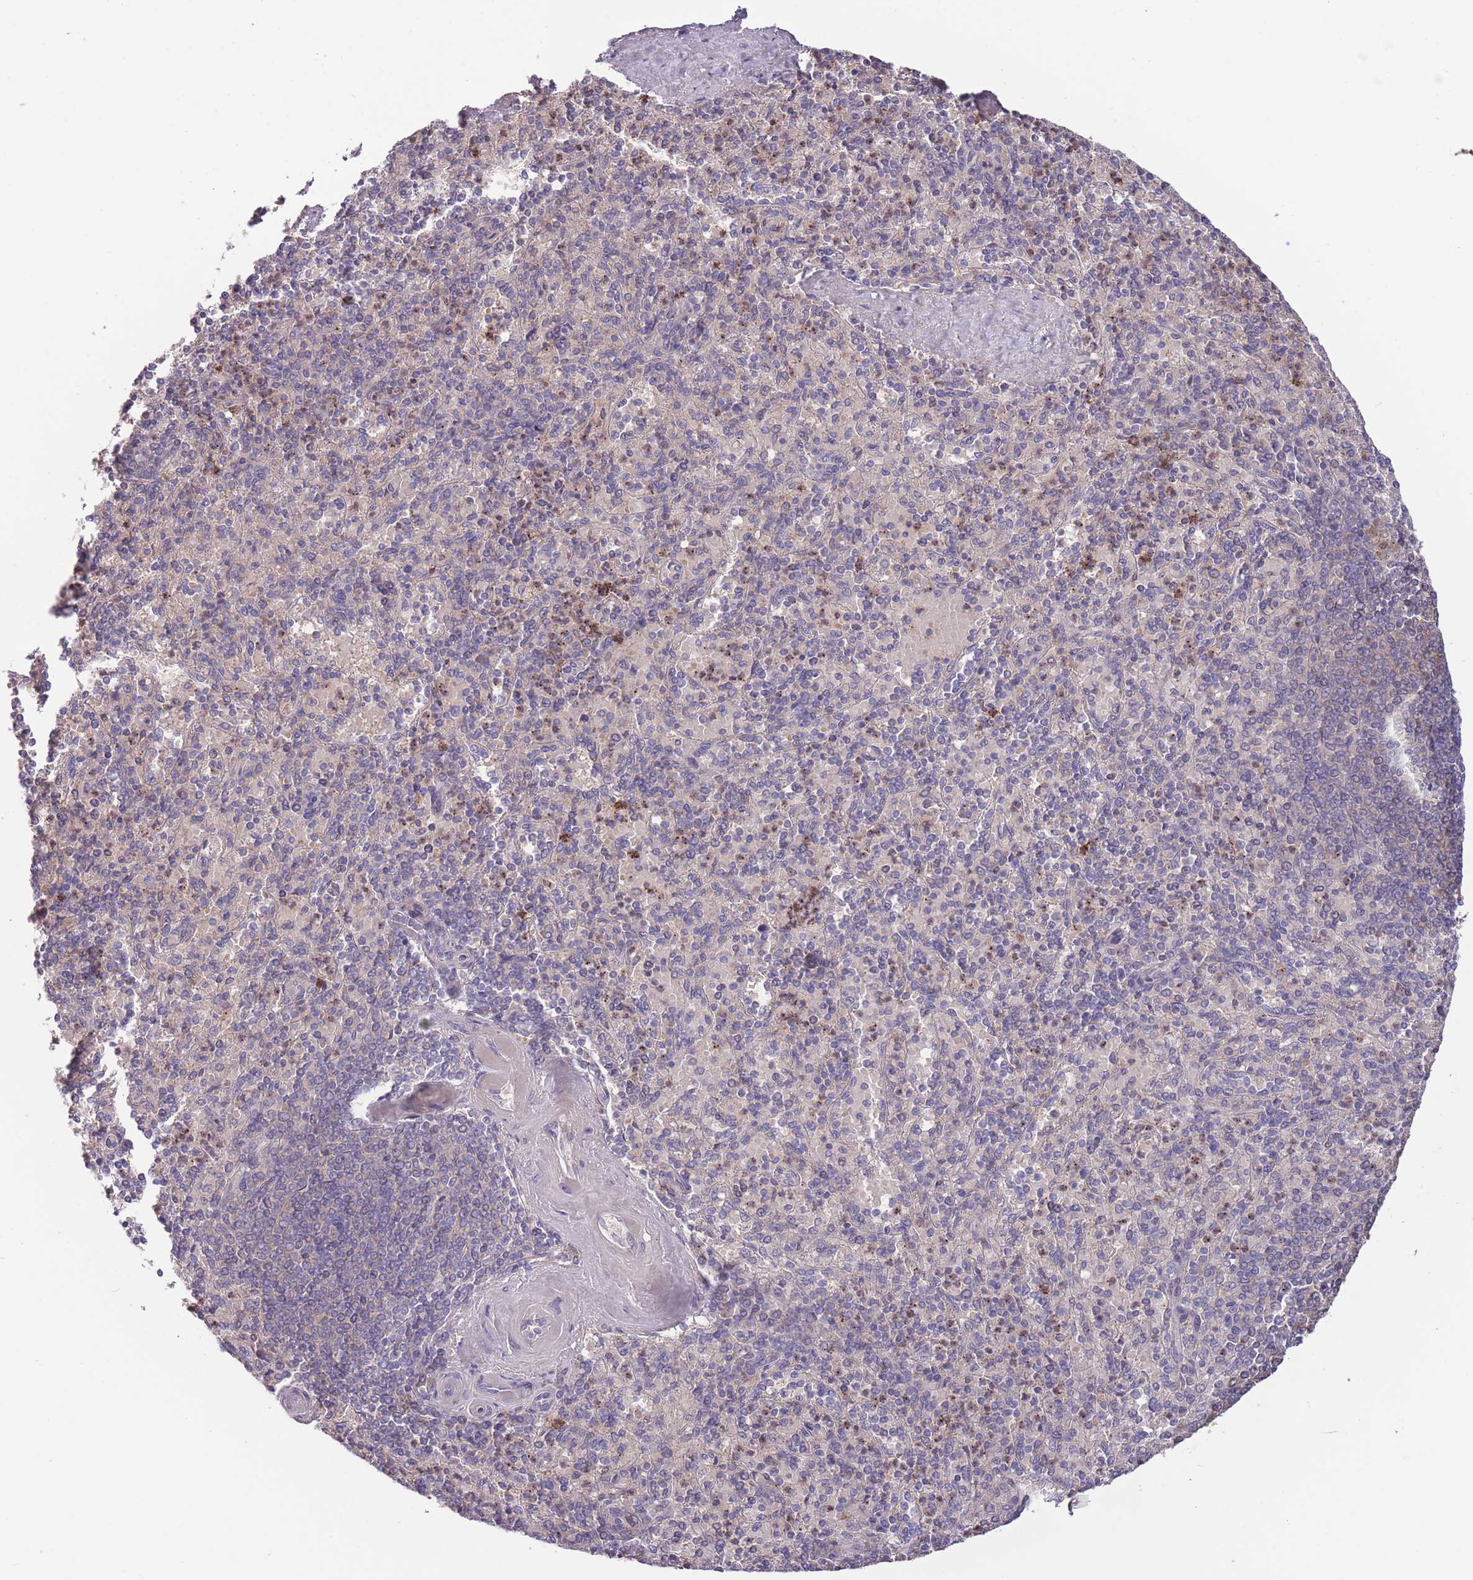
{"staining": {"intensity": "negative", "quantity": "none", "location": "none"}, "tissue": "spleen", "cell_type": "Cells in red pulp", "image_type": "normal", "snomed": [{"axis": "morphology", "description": "Normal tissue, NOS"}, {"axis": "topography", "description": "Spleen"}], "caption": "High magnification brightfield microscopy of benign spleen stained with DAB (brown) and counterstained with hematoxylin (blue): cells in red pulp show no significant expression. The staining is performed using DAB (3,3'-diaminobenzidine) brown chromogen with nuclei counter-stained in using hematoxylin.", "gene": "ZNF304", "patient": {"sex": "male", "age": 82}}